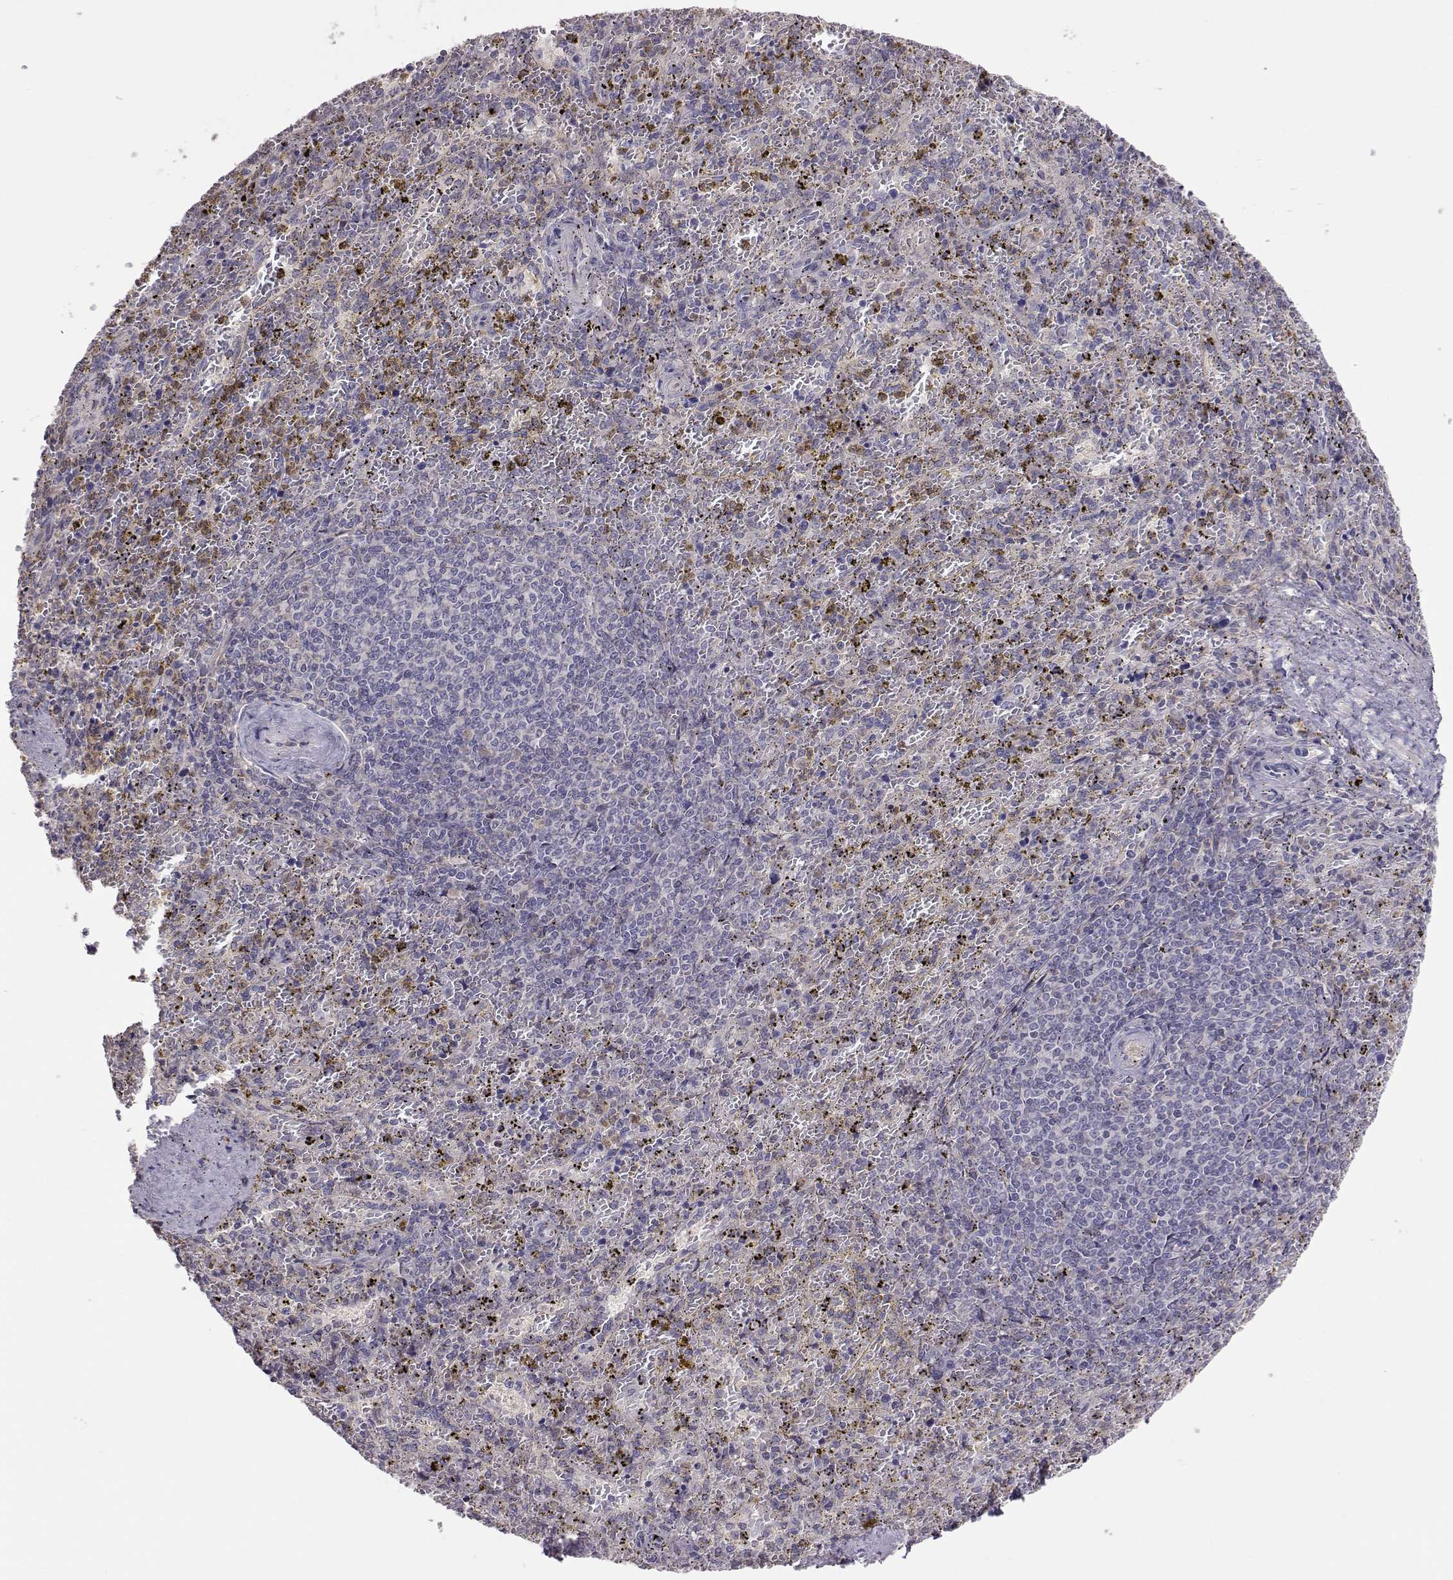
{"staining": {"intensity": "negative", "quantity": "none", "location": "none"}, "tissue": "spleen", "cell_type": "Cells in red pulp", "image_type": "normal", "snomed": [{"axis": "morphology", "description": "Normal tissue, NOS"}, {"axis": "topography", "description": "Spleen"}], "caption": "Photomicrograph shows no protein staining in cells in red pulp of normal spleen.", "gene": "NCAM2", "patient": {"sex": "female", "age": 50}}